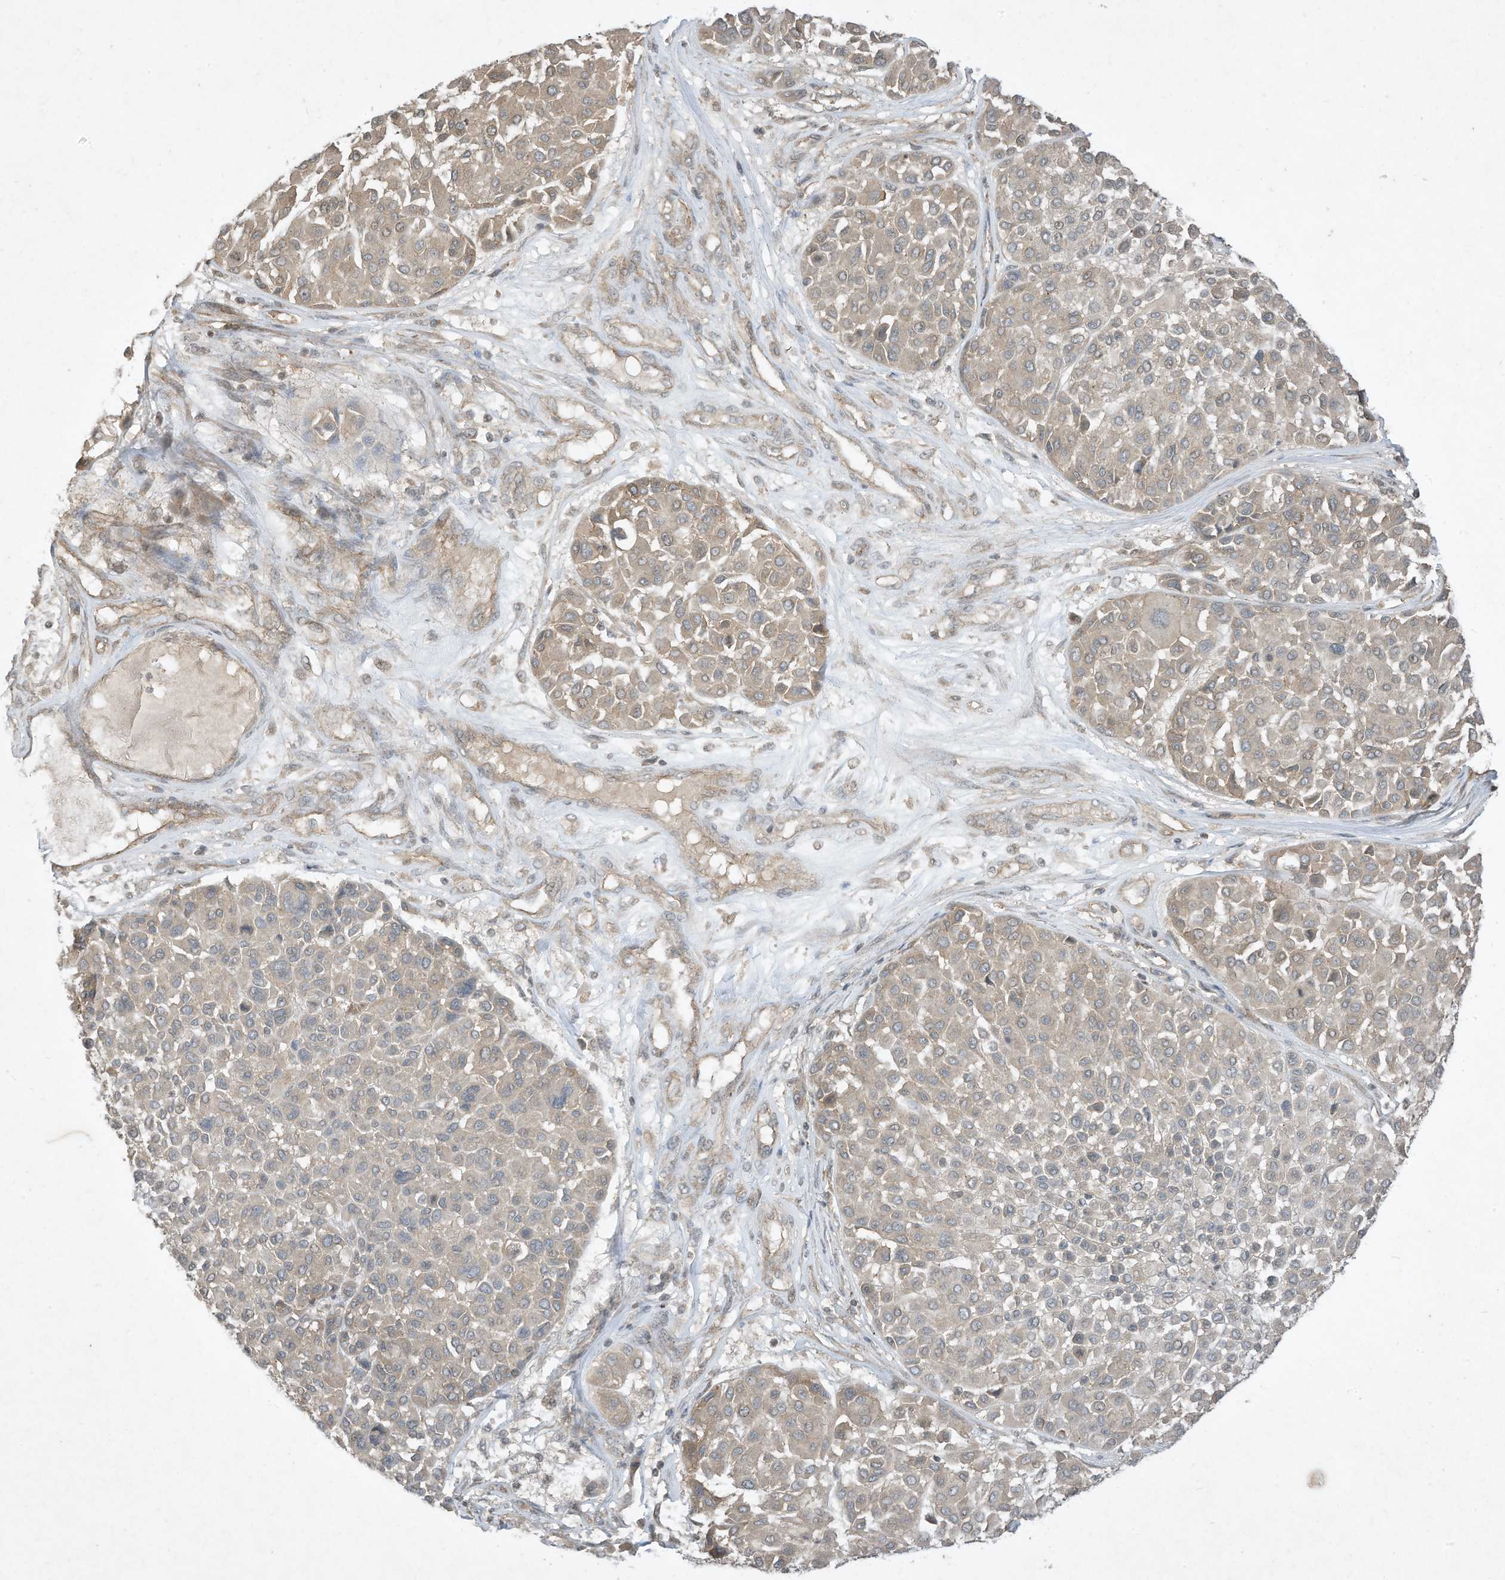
{"staining": {"intensity": "weak", "quantity": "<25%", "location": "cytoplasmic/membranous"}, "tissue": "melanoma", "cell_type": "Tumor cells", "image_type": "cancer", "snomed": [{"axis": "morphology", "description": "Malignant melanoma, Metastatic site"}, {"axis": "topography", "description": "Soft tissue"}], "caption": "Immunohistochemical staining of human melanoma exhibits no significant staining in tumor cells.", "gene": "MATN2", "patient": {"sex": "male", "age": 41}}